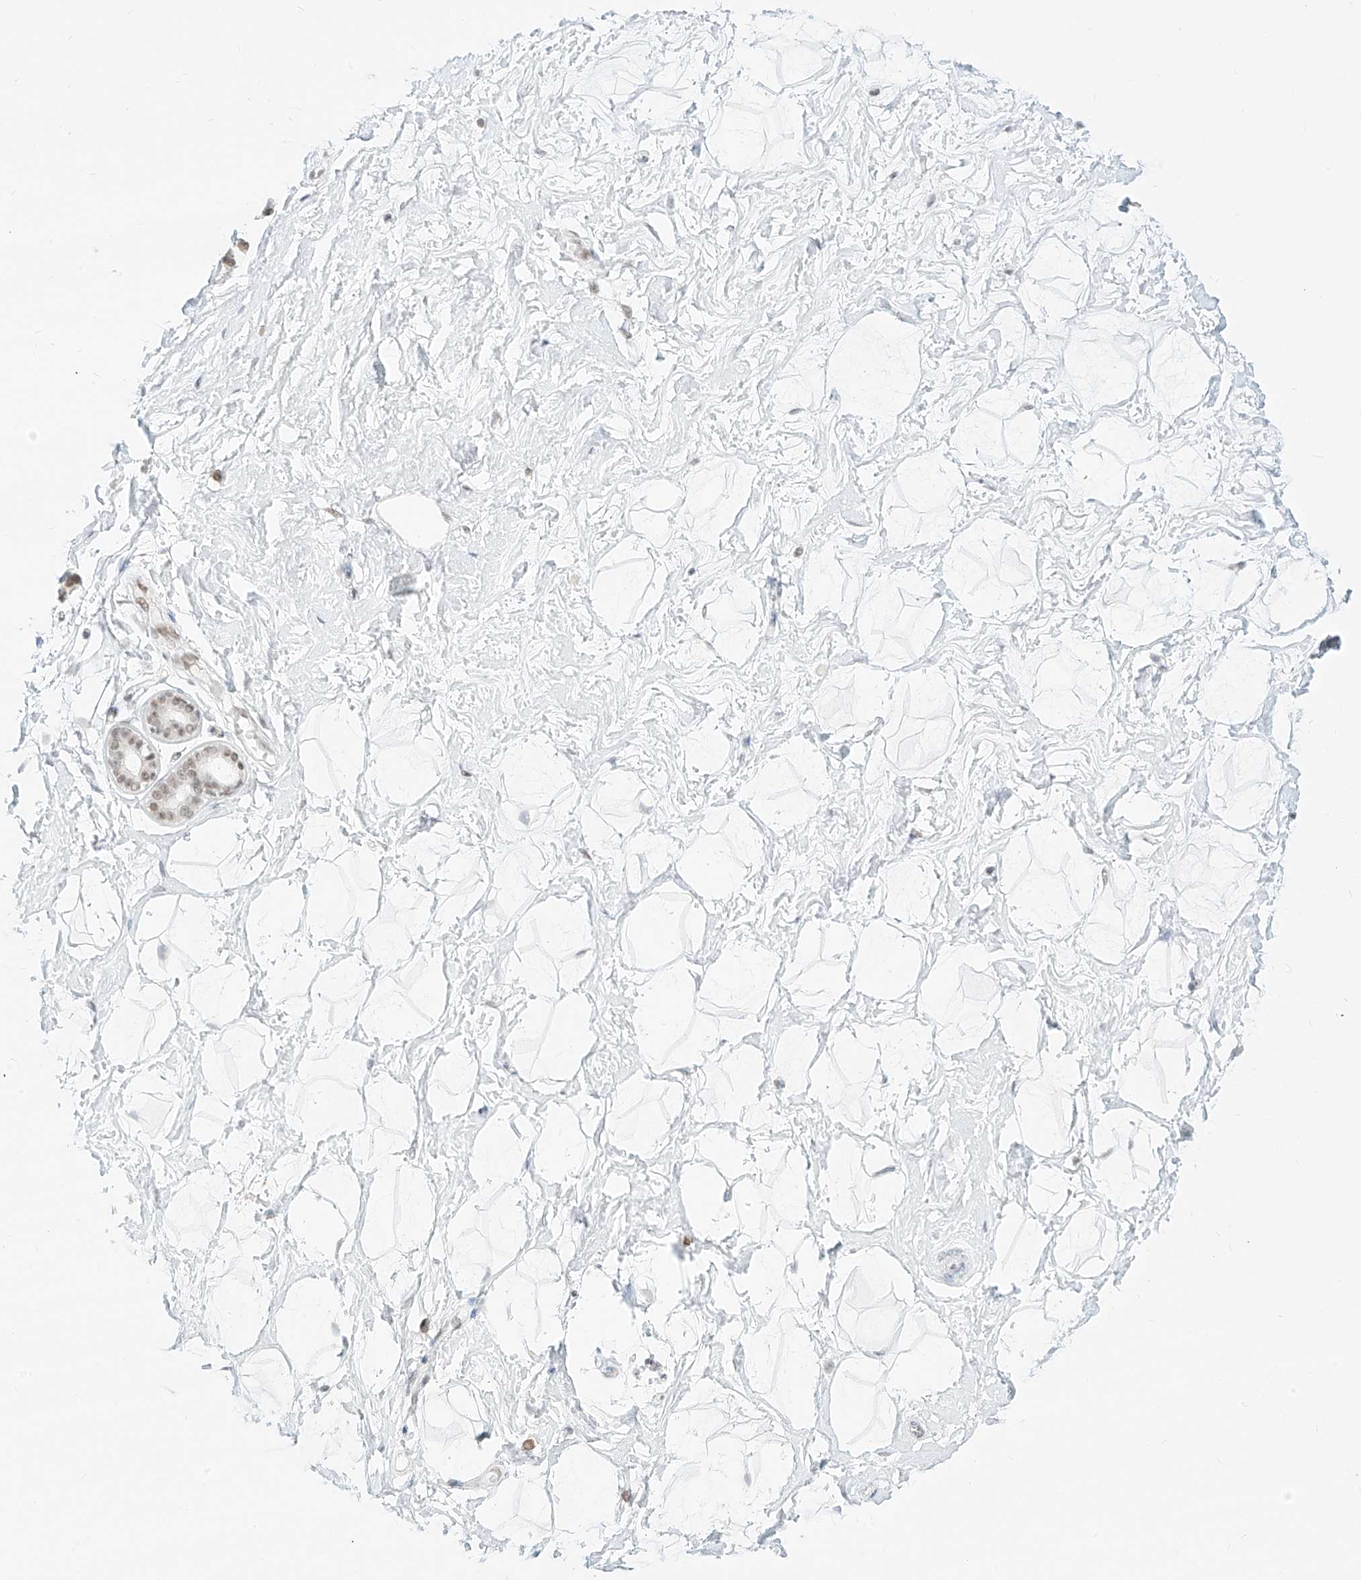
{"staining": {"intensity": "weak", "quantity": "<25%", "location": "nuclear"}, "tissue": "breast", "cell_type": "Adipocytes", "image_type": "normal", "snomed": [{"axis": "morphology", "description": "Normal tissue, NOS"}, {"axis": "morphology", "description": "Adenoma, NOS"}, {"axis": "topography", "description": "Breast"}], "caption": "This is an immunohistochemistry image of unremarkable breast. There is no staining in adipocytes.", "gene": "SUPT5H", "patient": {"sex": "female", "age": 23}}